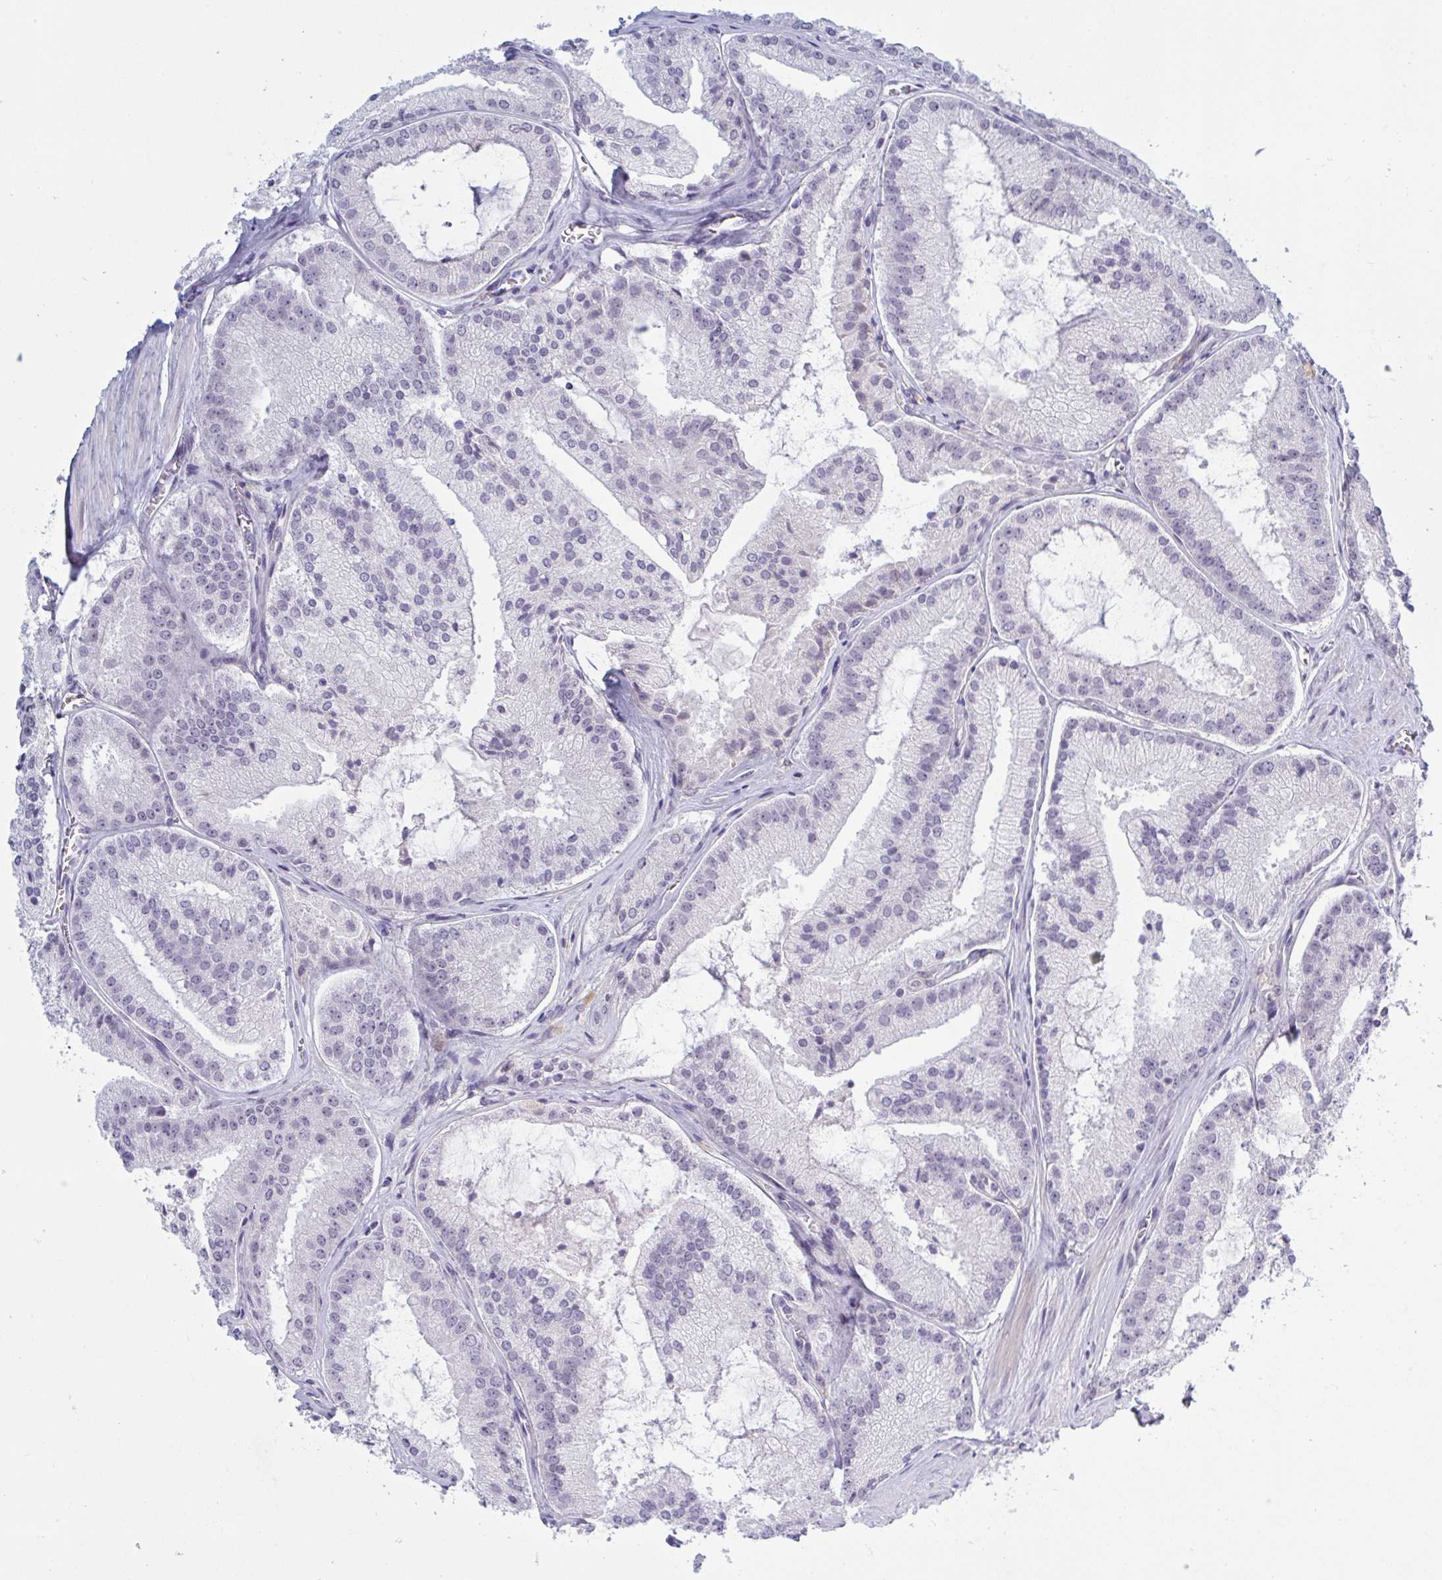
{"staining": {"intensity": "negative", "quantity": "none", "location": "none"}, "tissue": "prostate cancer", "cell_type": "Tumor cells", "image_type": "cancer", "snomed": [{"axis": "morphology", "description": "Adenocarcinoma, High grade"}, {"axis": "topography", "description": "Prostate"}], "caption": "An IHC histopathology image of adenocarcinoma (high-grade) (prostate) is shown. There is no staining in tumor cells of adenocarcinoma (high-grade) (prostate). Nuclei are stained in blue.", "gene": "TCEAL8", "patient": {"sex": "male", "age": 73}}